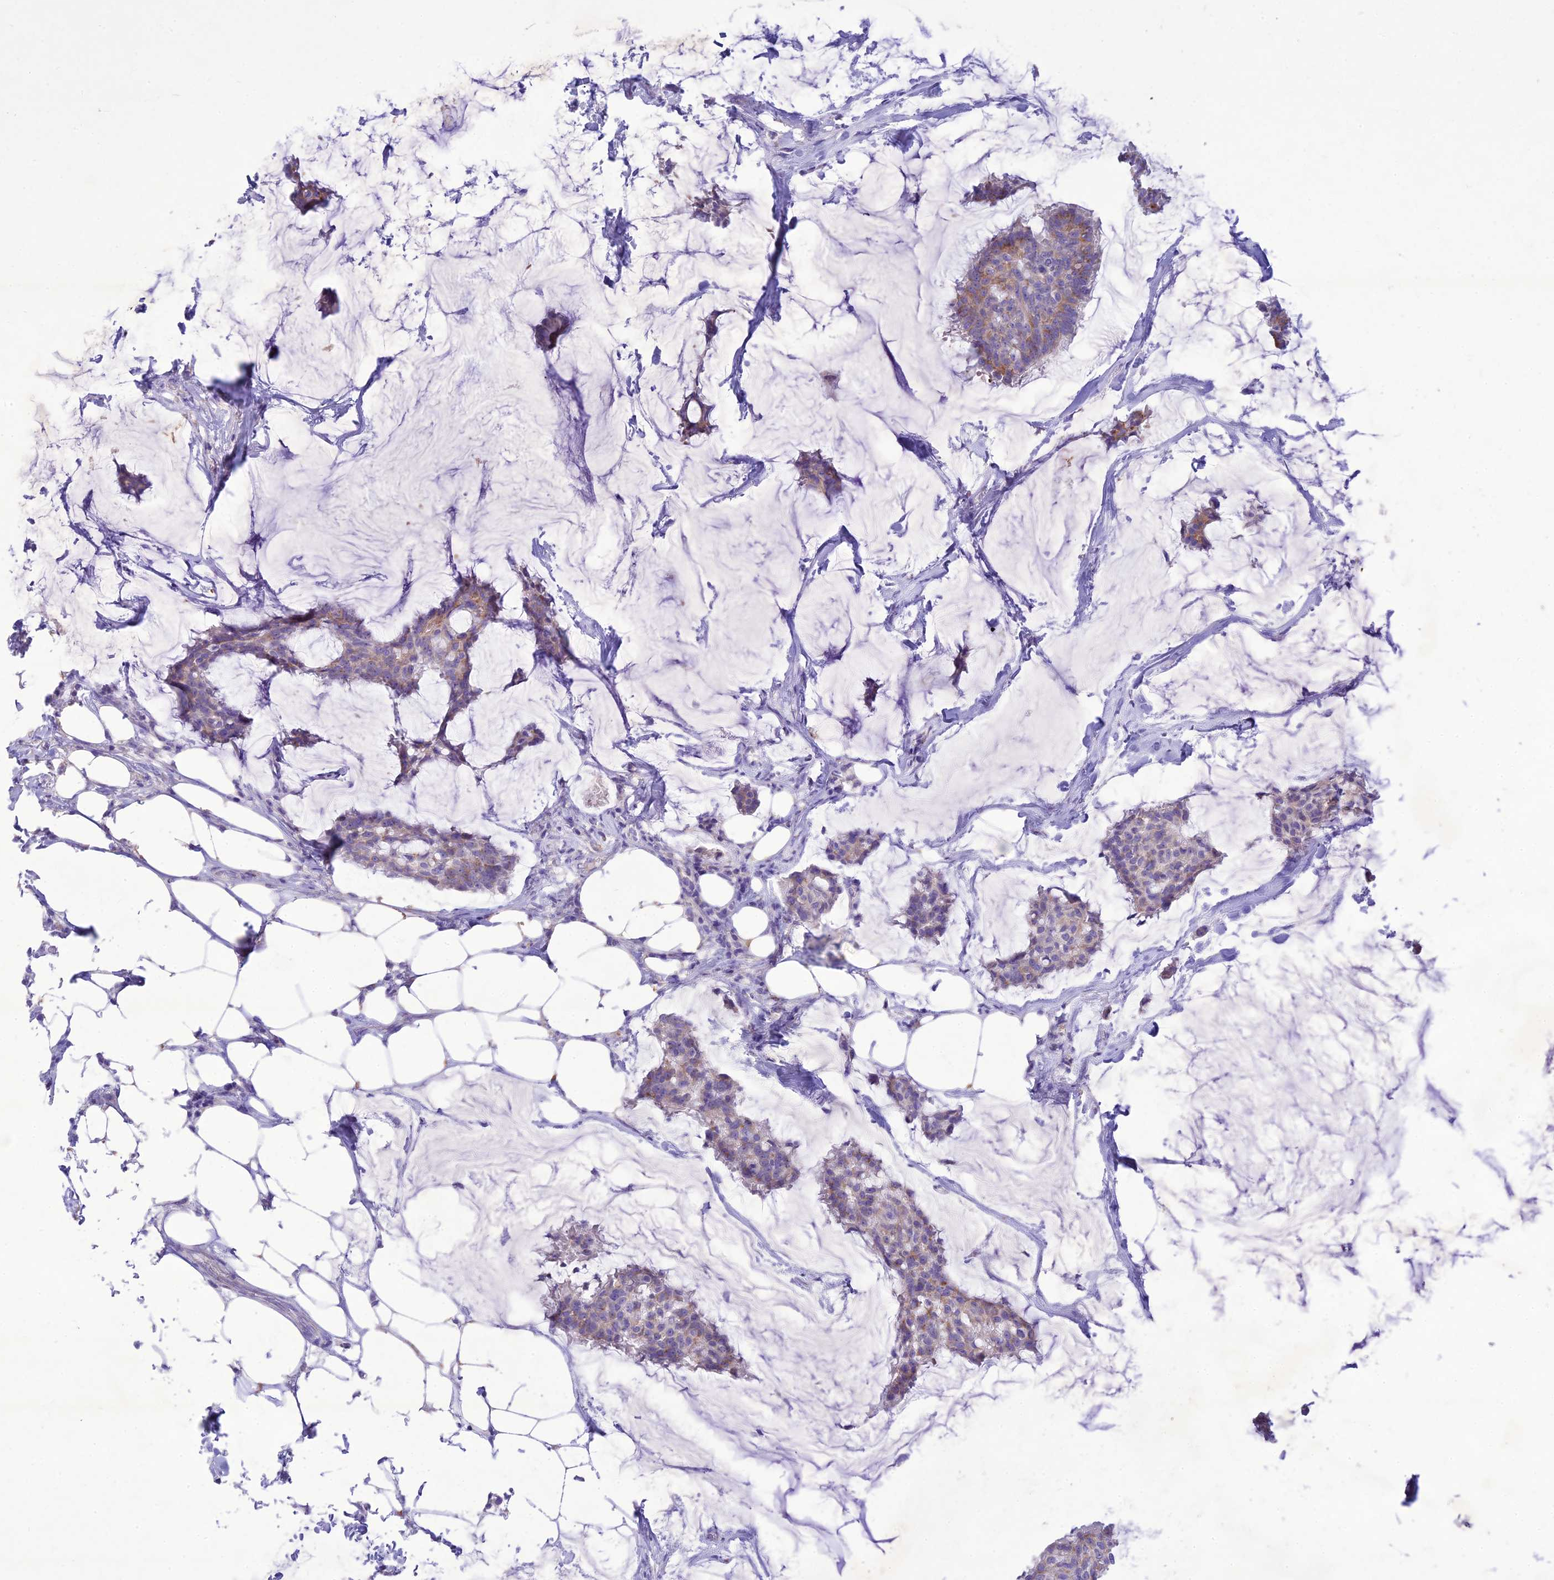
{"staining": {"intensity": "weak", "quantity": "25%-75%", "location": "cytoplasmic/membranous"}, "tissue": "breast cancer", "cell_type": "Tumor cells", "image_type": "cancer", "snomed": [{"axis": "morphology", "description": "Duct carcinoma"}, {"axis": "topography", "description": "Breast"}], "caption": "A photomicrograph of human breast cancer stained for a protein demonstrates weak cytoplasmic/membranous brown staining in tumor cells.", "gene": "SLC13A5", "patient": {"sex": "female", "age": 93}}